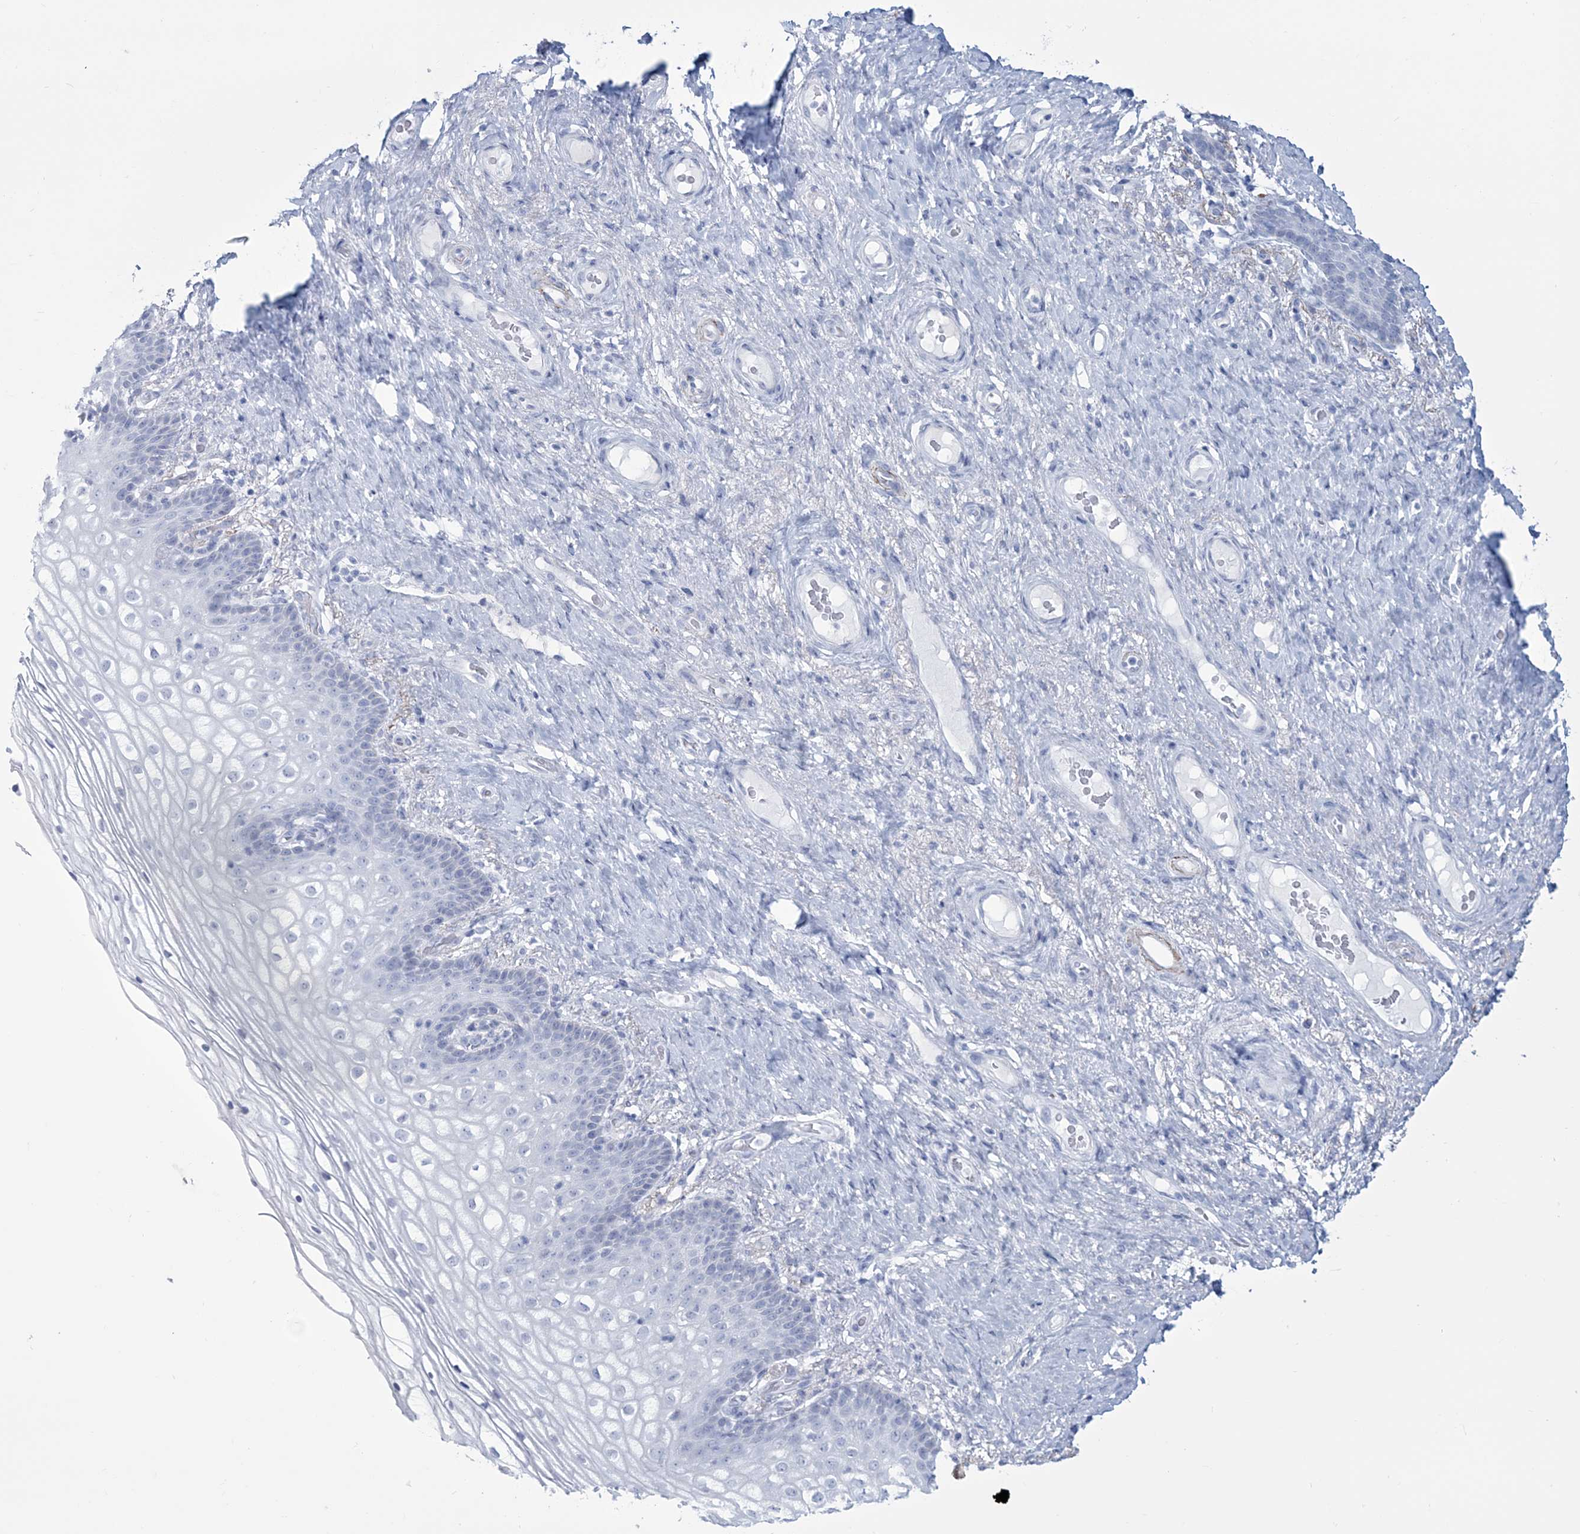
{"staining": {"intensity": "negative", "quantity": "none", "location": "none"}, "tissue": "vagina", "cell_type": "Squamous epithelial cells", "image_type": "normal", "snomed": [{"axis": "morphology", "description": "Normal tissue, NOS"}, {"axis": "topography", "description": "Vagina"}], "caption": "Immunohistochemistry (IHC) image of unremarkable vagina: human vagina stained with DAB exhibits no significant protein positivity in squamous epithelial cells.", "gene": "DPCD", "patient": {"sex": "female", "age": 60}}